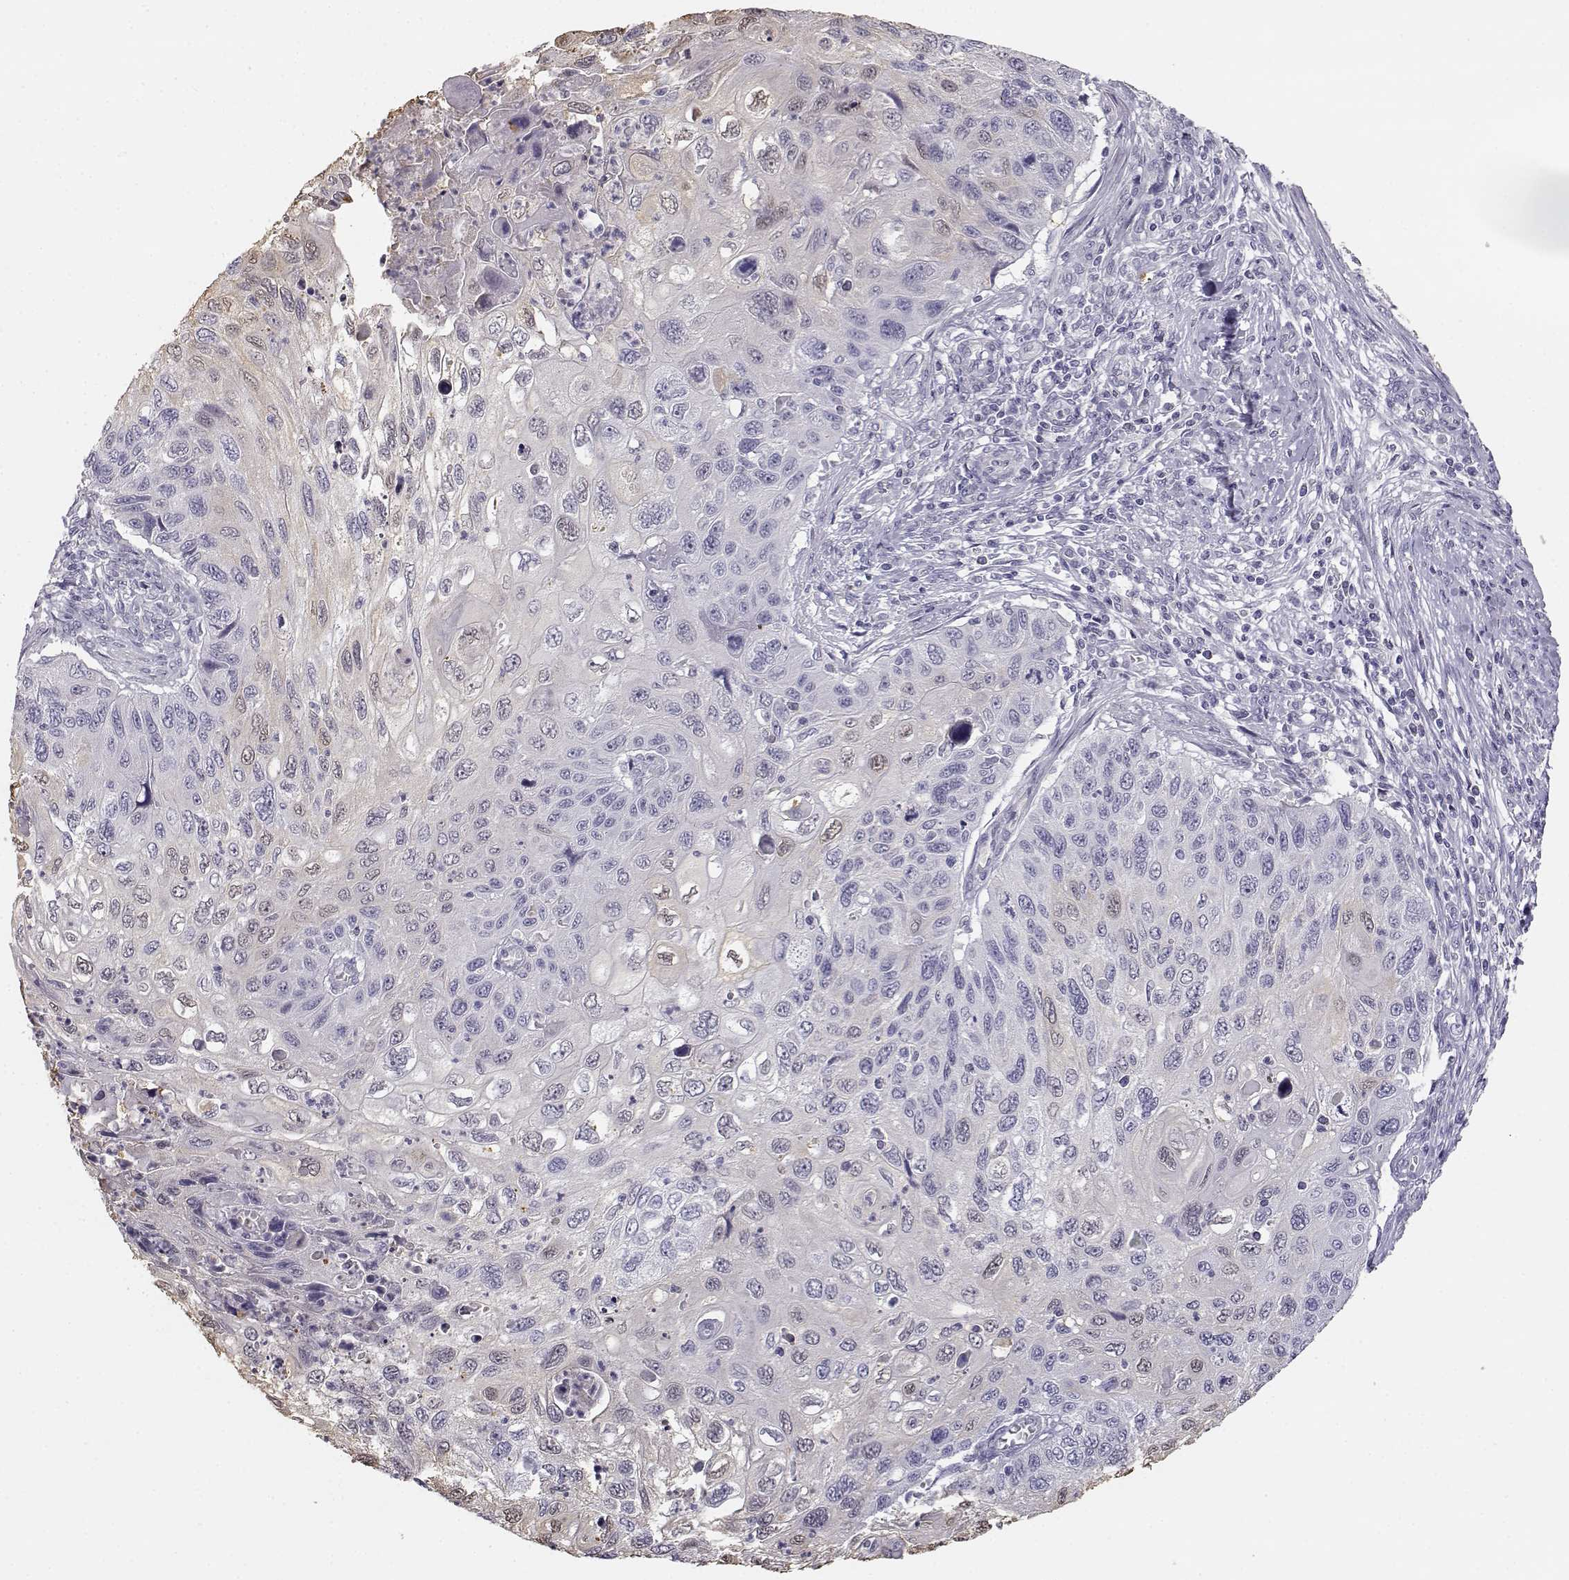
{"staining": {"intensity": "weak", "quantity": "<25%", "location": "cytoplasmic/membranous"}, "tissue": "cervical cancer", "cell_type": "Tumor cells", "image_type": "cancer", "snomed": [{"axis": "morphology", "description": "Squamous cell carcinoma, NOS"}, {"axis": "topography", "description": "Cervix"}], "caption": "High power microscopy histopathology image of an immunohistochemistry (IHC) histopathology image of cervical squamous cell carcinoma, revealing no significant staining in tumor cells. (Immunohistochemistry, brightfield microscopy, high magnification).", "gene": "MYCBPAP", "patient": {"sex": "female", "age": 70}}